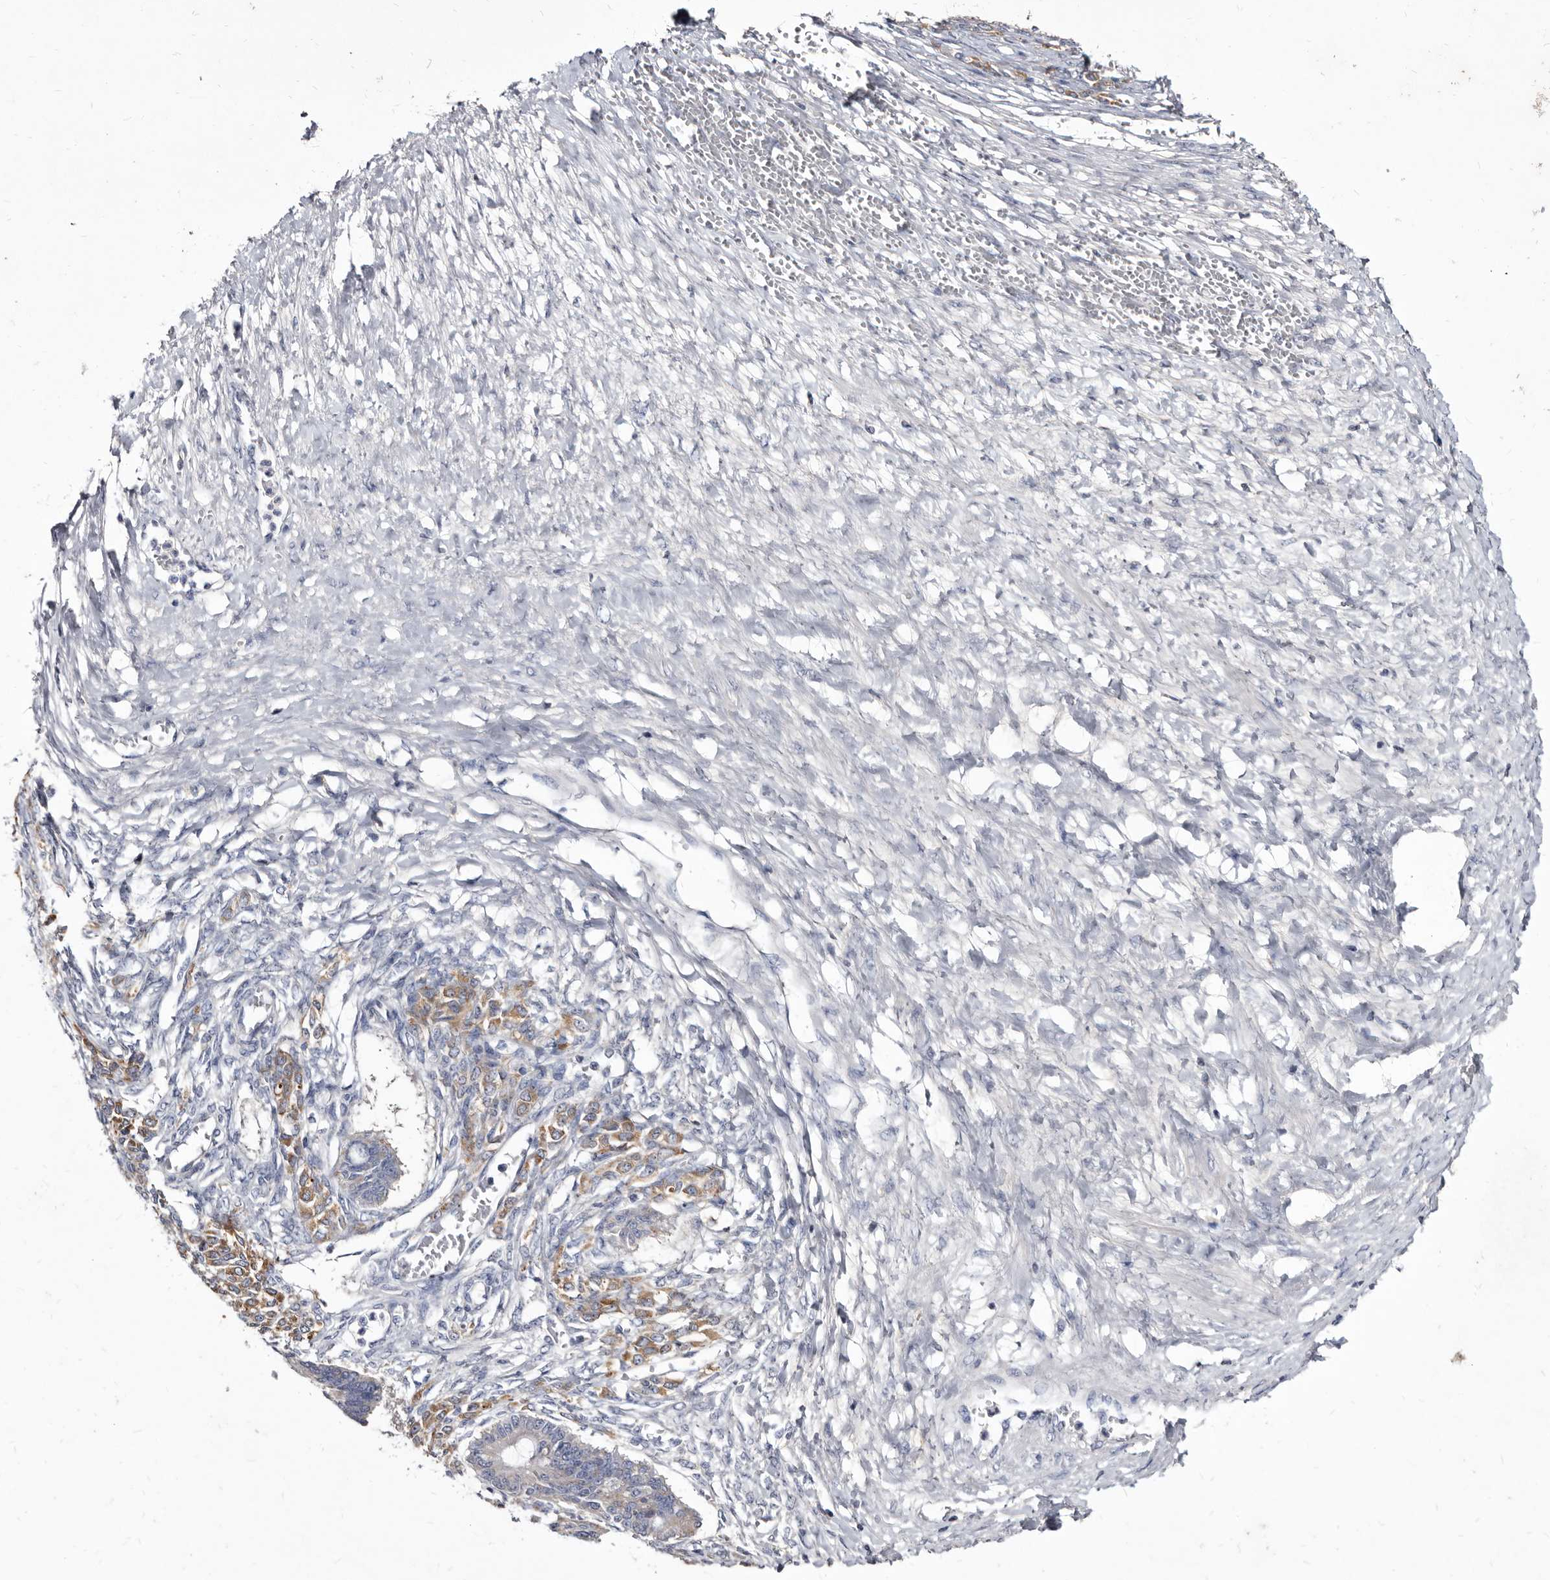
{"staining": {"intensity": "negative", "quantity": "none", "location": "none"}, "tissue": "ovarian cancer", "cell_type": "Tumor cells", "image_type": "cancer", "snomed": [{"axis": "morphology", "description": "Cystadenocarcinoma, mucinous, NOS"}, {"axis": "topography", "description": "Ovary"}], "caption": "High magnification brightfield microscopy of ovarian cancer (mucinous cystadenocarcinoma) stained with DAB (brown) and counterstained with hematoxylin (blue): tumor cells show no significant positivity. (DAB (3,3'-diaminobenzidine) immunohistochemistry visualized using brightfield microscopy, high magnification).", "gene": "SLC39A2", "patient": {"sex": "female", "age": 73}}